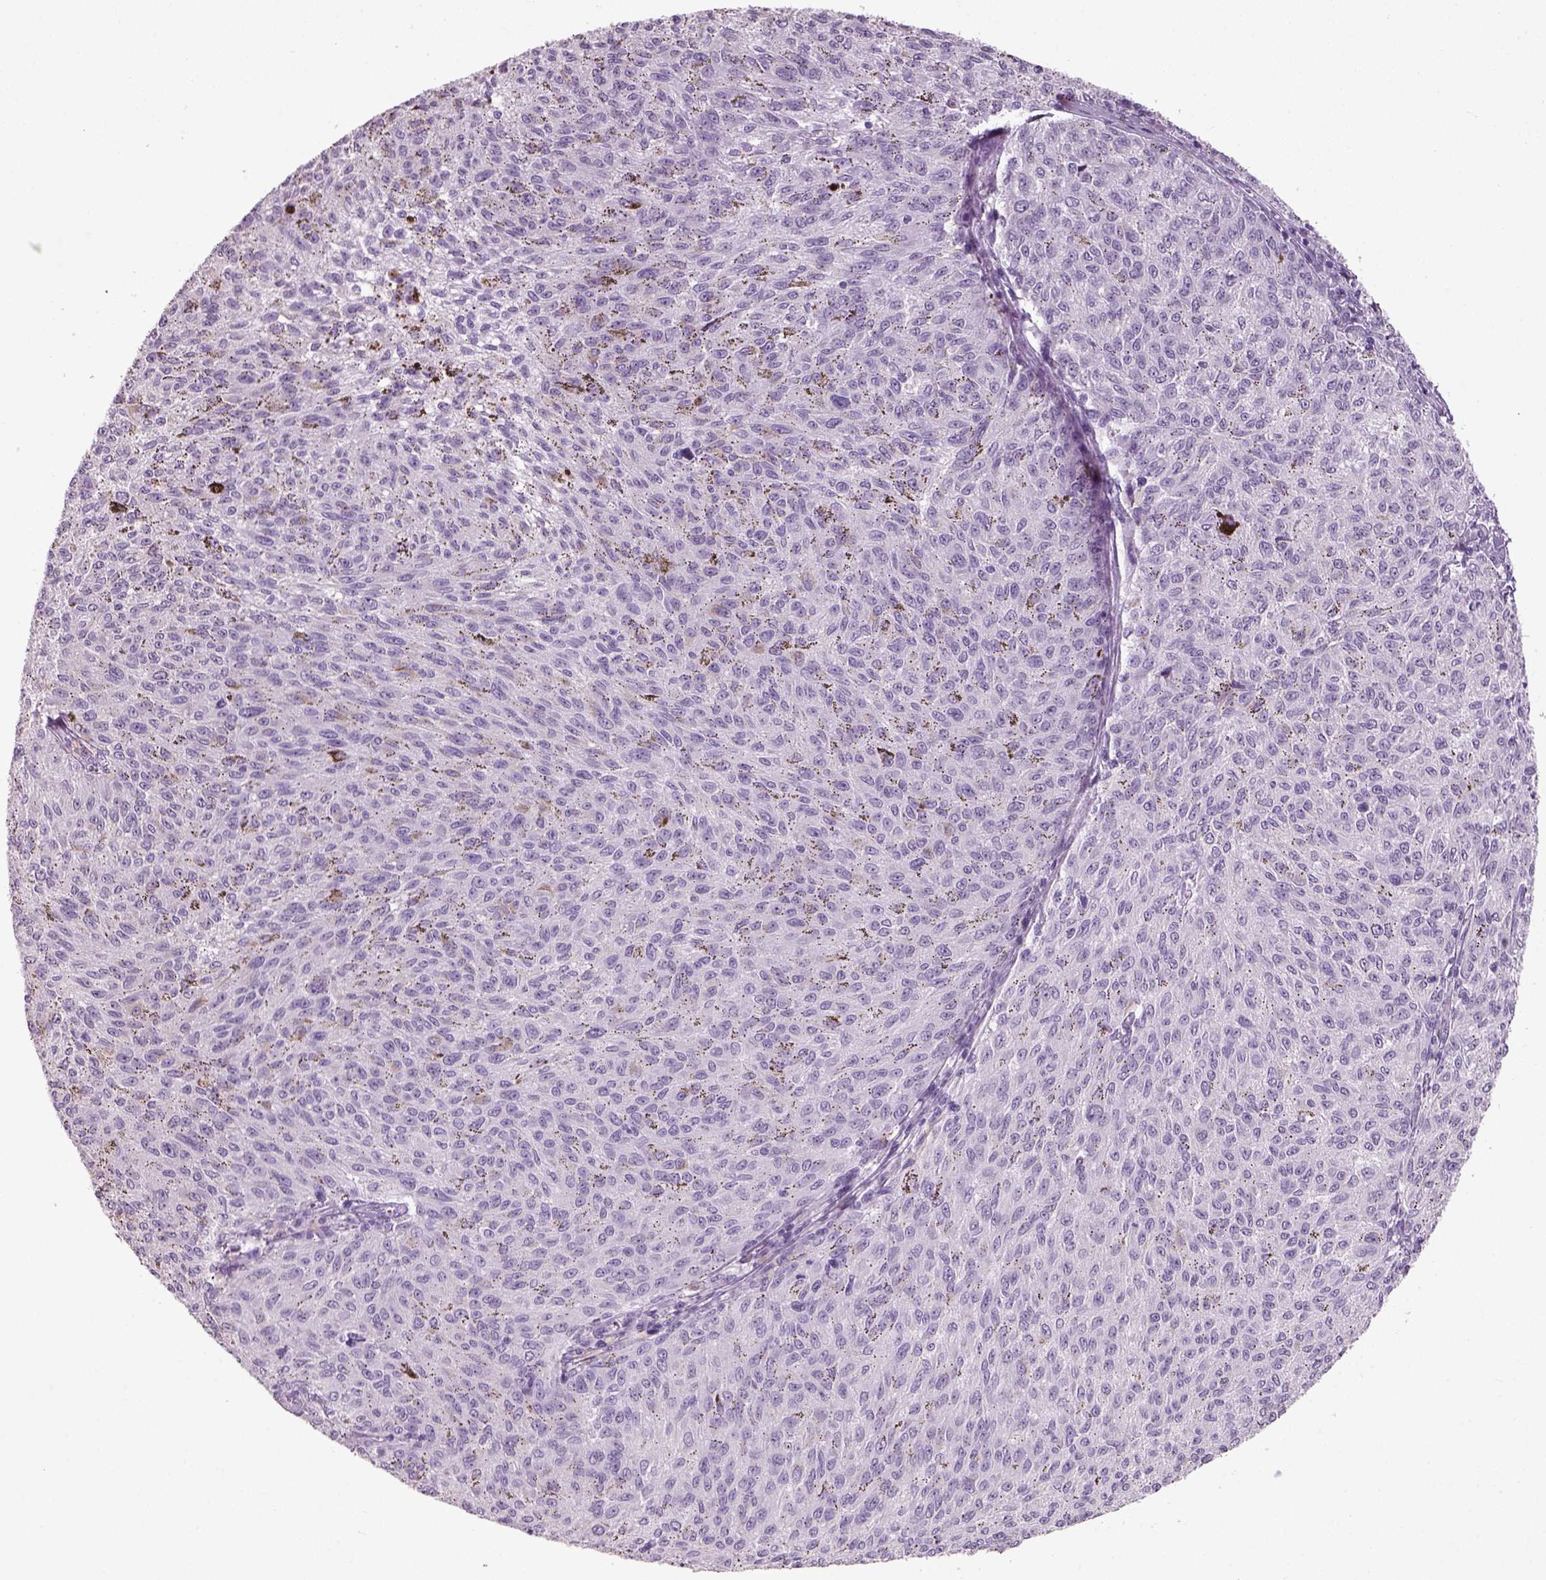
{"staining": {"intensity": "negative", "quantity": "none", "location": "none"}, "tissue": "melanoma", "cell_type": "Tumor cells", "image_type": "cancer", "snomed": [{"axis": "morphology", "description": "Malignant melanoma, NOS"}, {"axis": "topography", "description": "Skin"}], "caption": "An immunohistochemistry photomicrograph of malignant melanoma is shown. There is no staining in tumor cells of malignant melanoma.", "gene": "SLC6A2", "patient": {"sex": "female", "age": 72}}